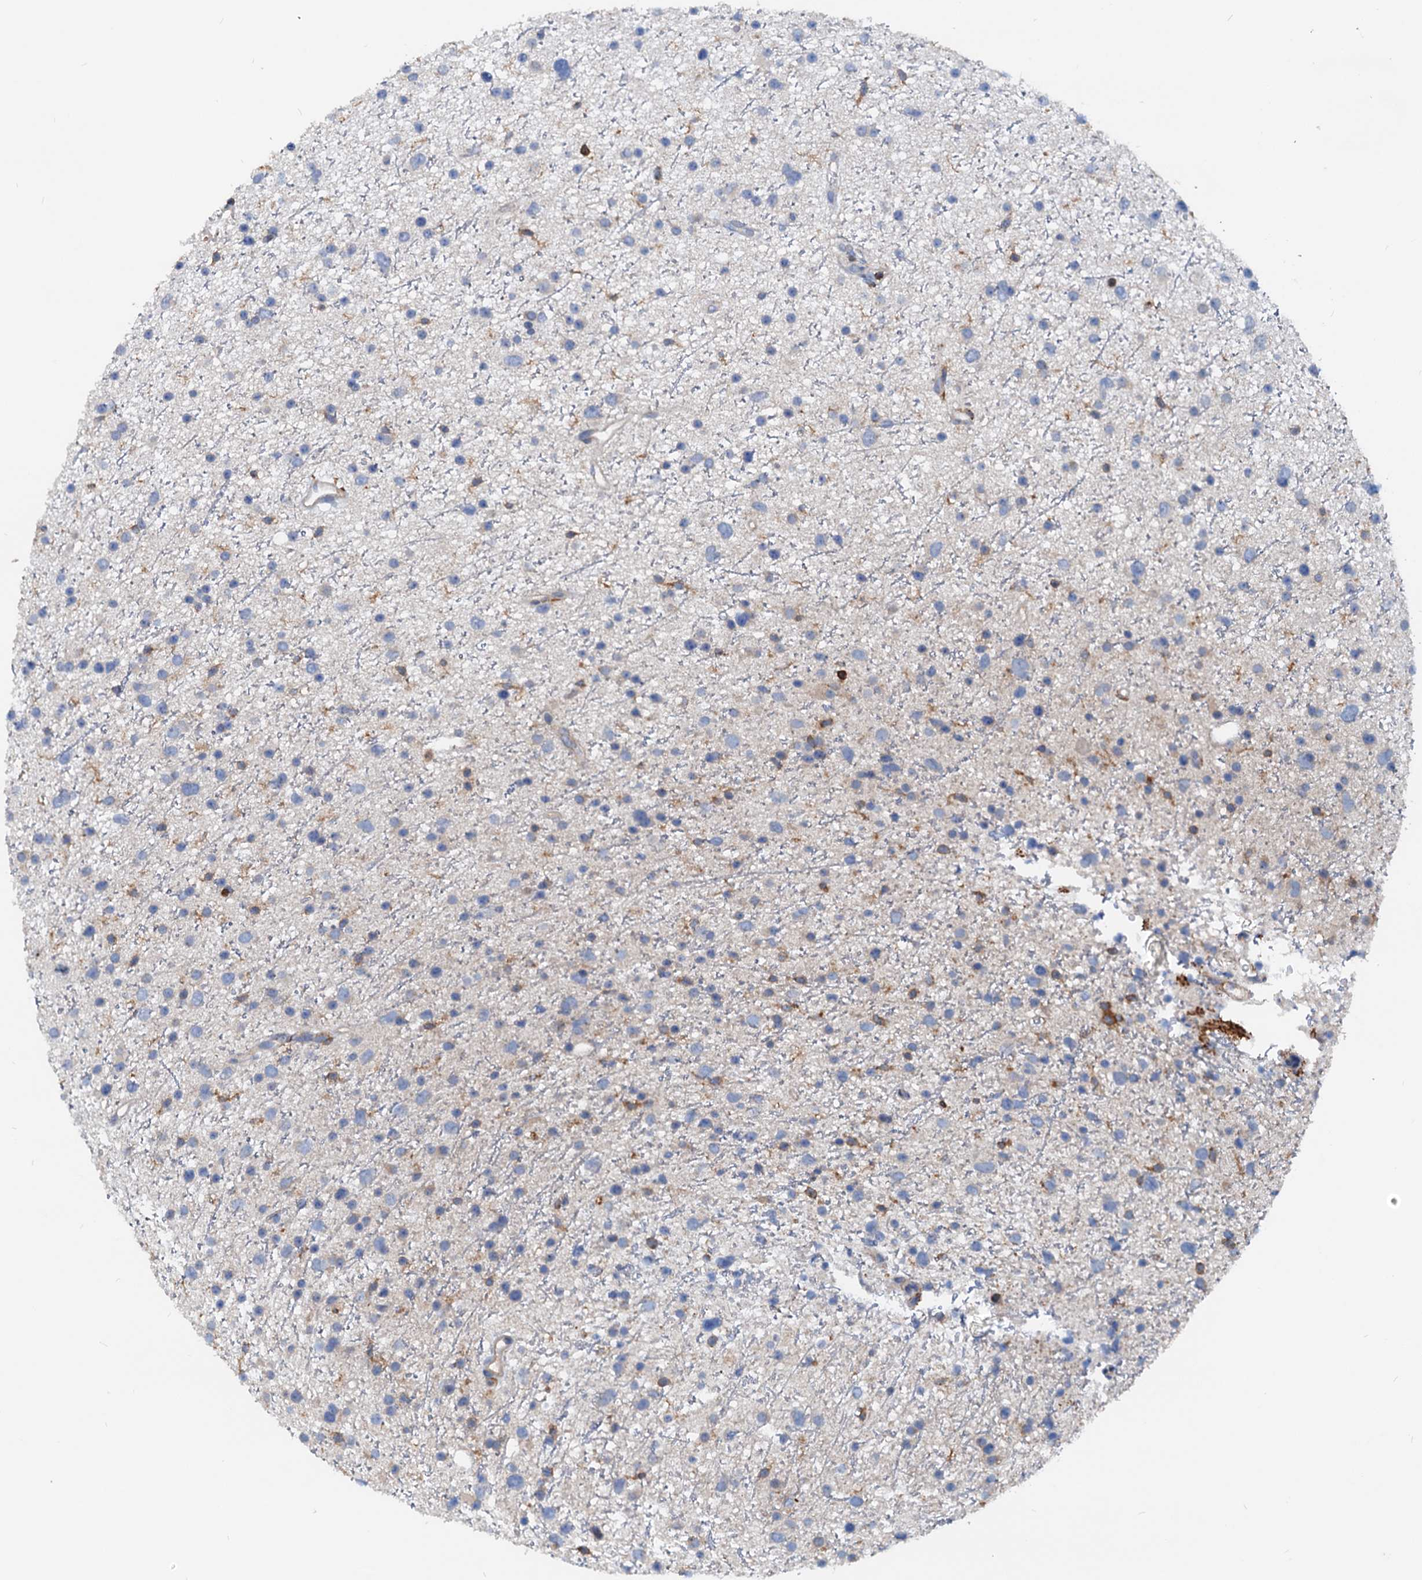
{"staining": {"intensity": "negative", "quantity": "none", "location": "none"}, "tissue": "glioma", "cell_type": "Tumor cells", "image_type": "cancer", "snomed": [{"axis": "morphology", "description": "Glioma, malignant, Low grade"}, {"axis": "topography", "description": "Cerebral cortex"}], "caption": "IHC image of human glioma stained for a protein (brown), which exhibits no positivity in tumor cells.", "gene": "LCP2", "patient": {"sex": "female", "age": 39}}